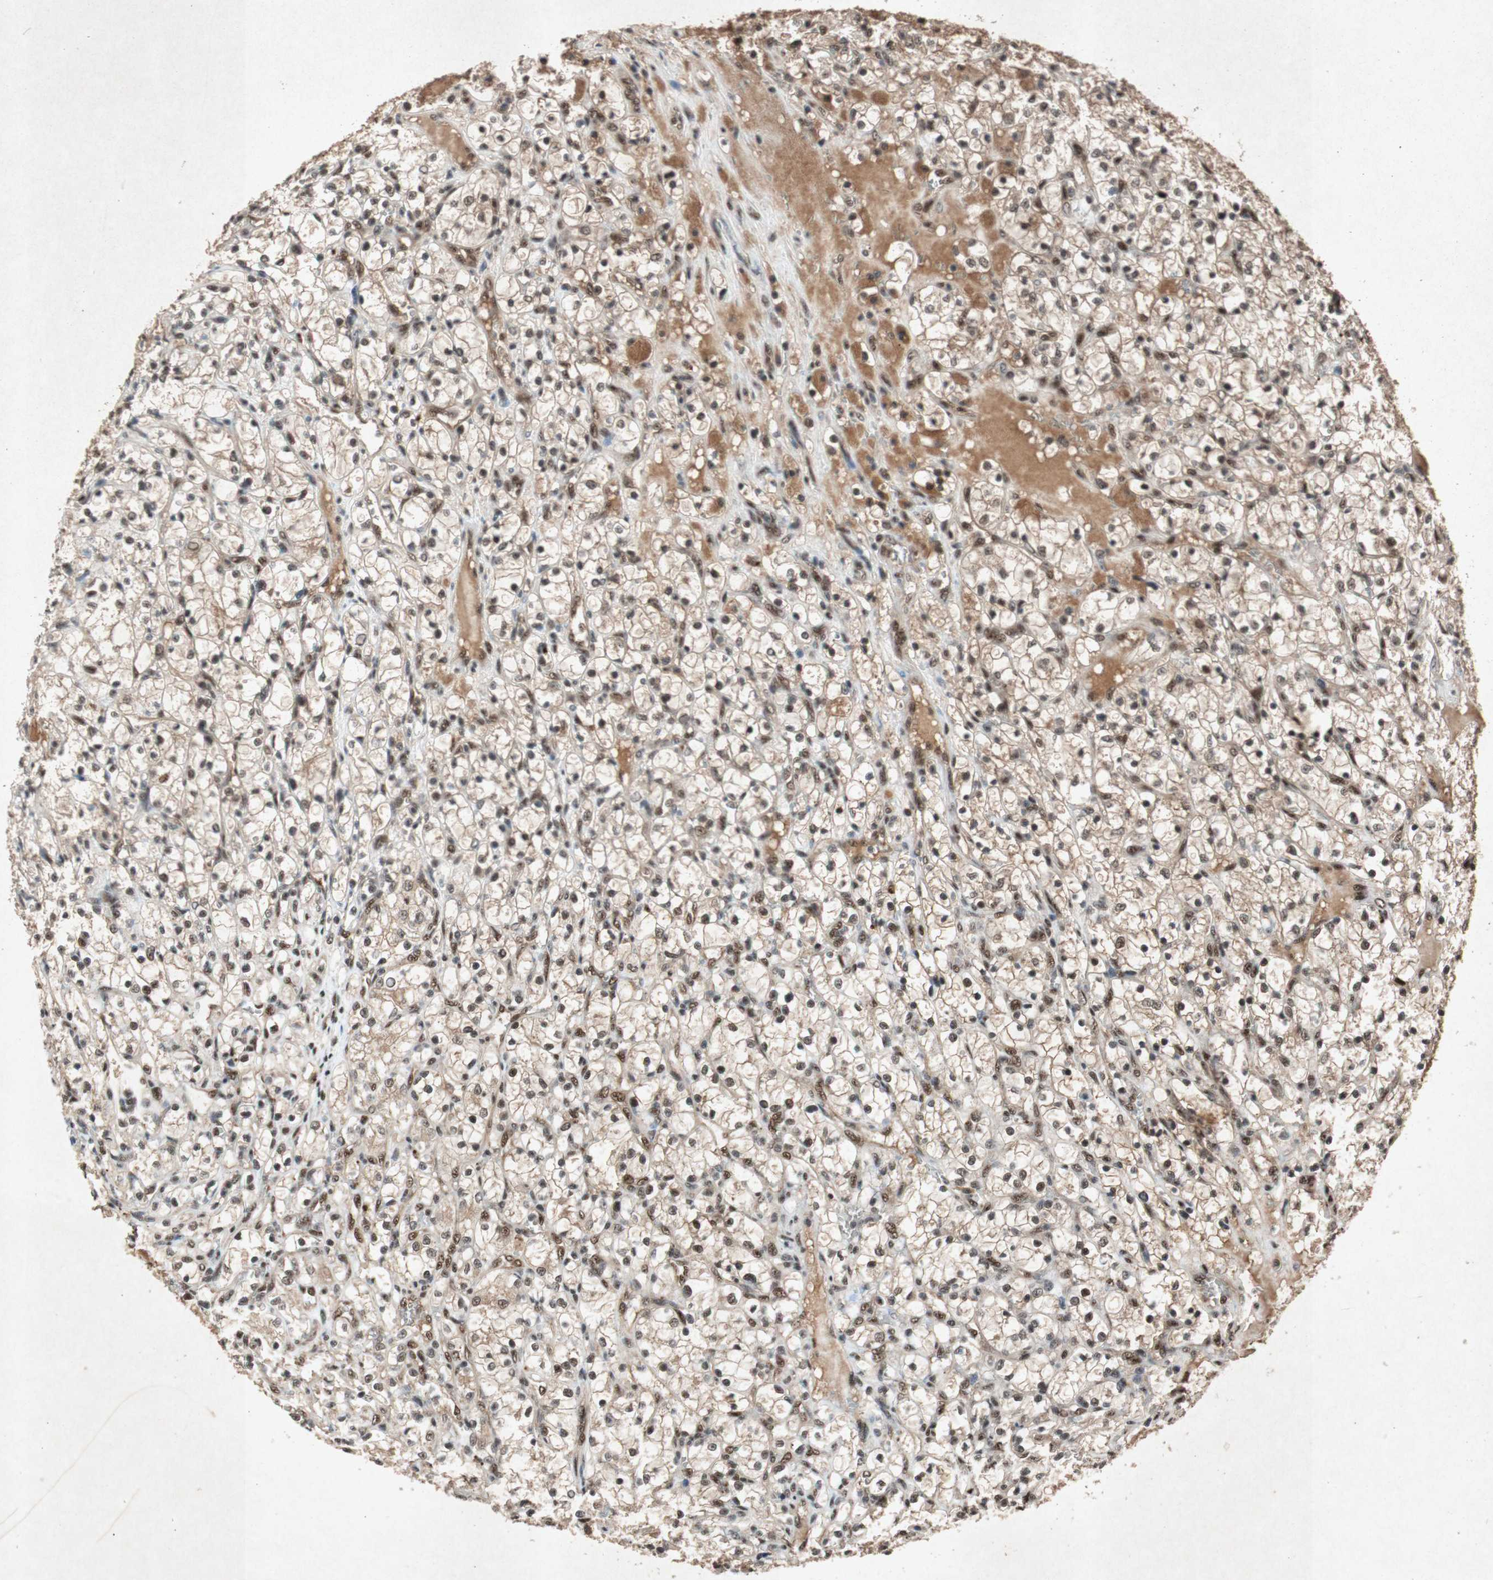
{"staining": {"intensity": "moderate", "quantity": ">75%", "location": "nuclear"}, "tissue": "renal cancer", "cell_type": "Tumor cells", "image_type": "cancer", "snomed": [{"axis": "morphology", "description": "Adenocarcinoma, NOS"}, {"axis": "topography", "description": "Kidney"}], "caption": "The immunohistochemical stain shows moderate nuclear expression in tumor cells of adenocarcinoma (renal) tissue.", "gene": "PML", "patient": {"sex": "female", "age": 69}}